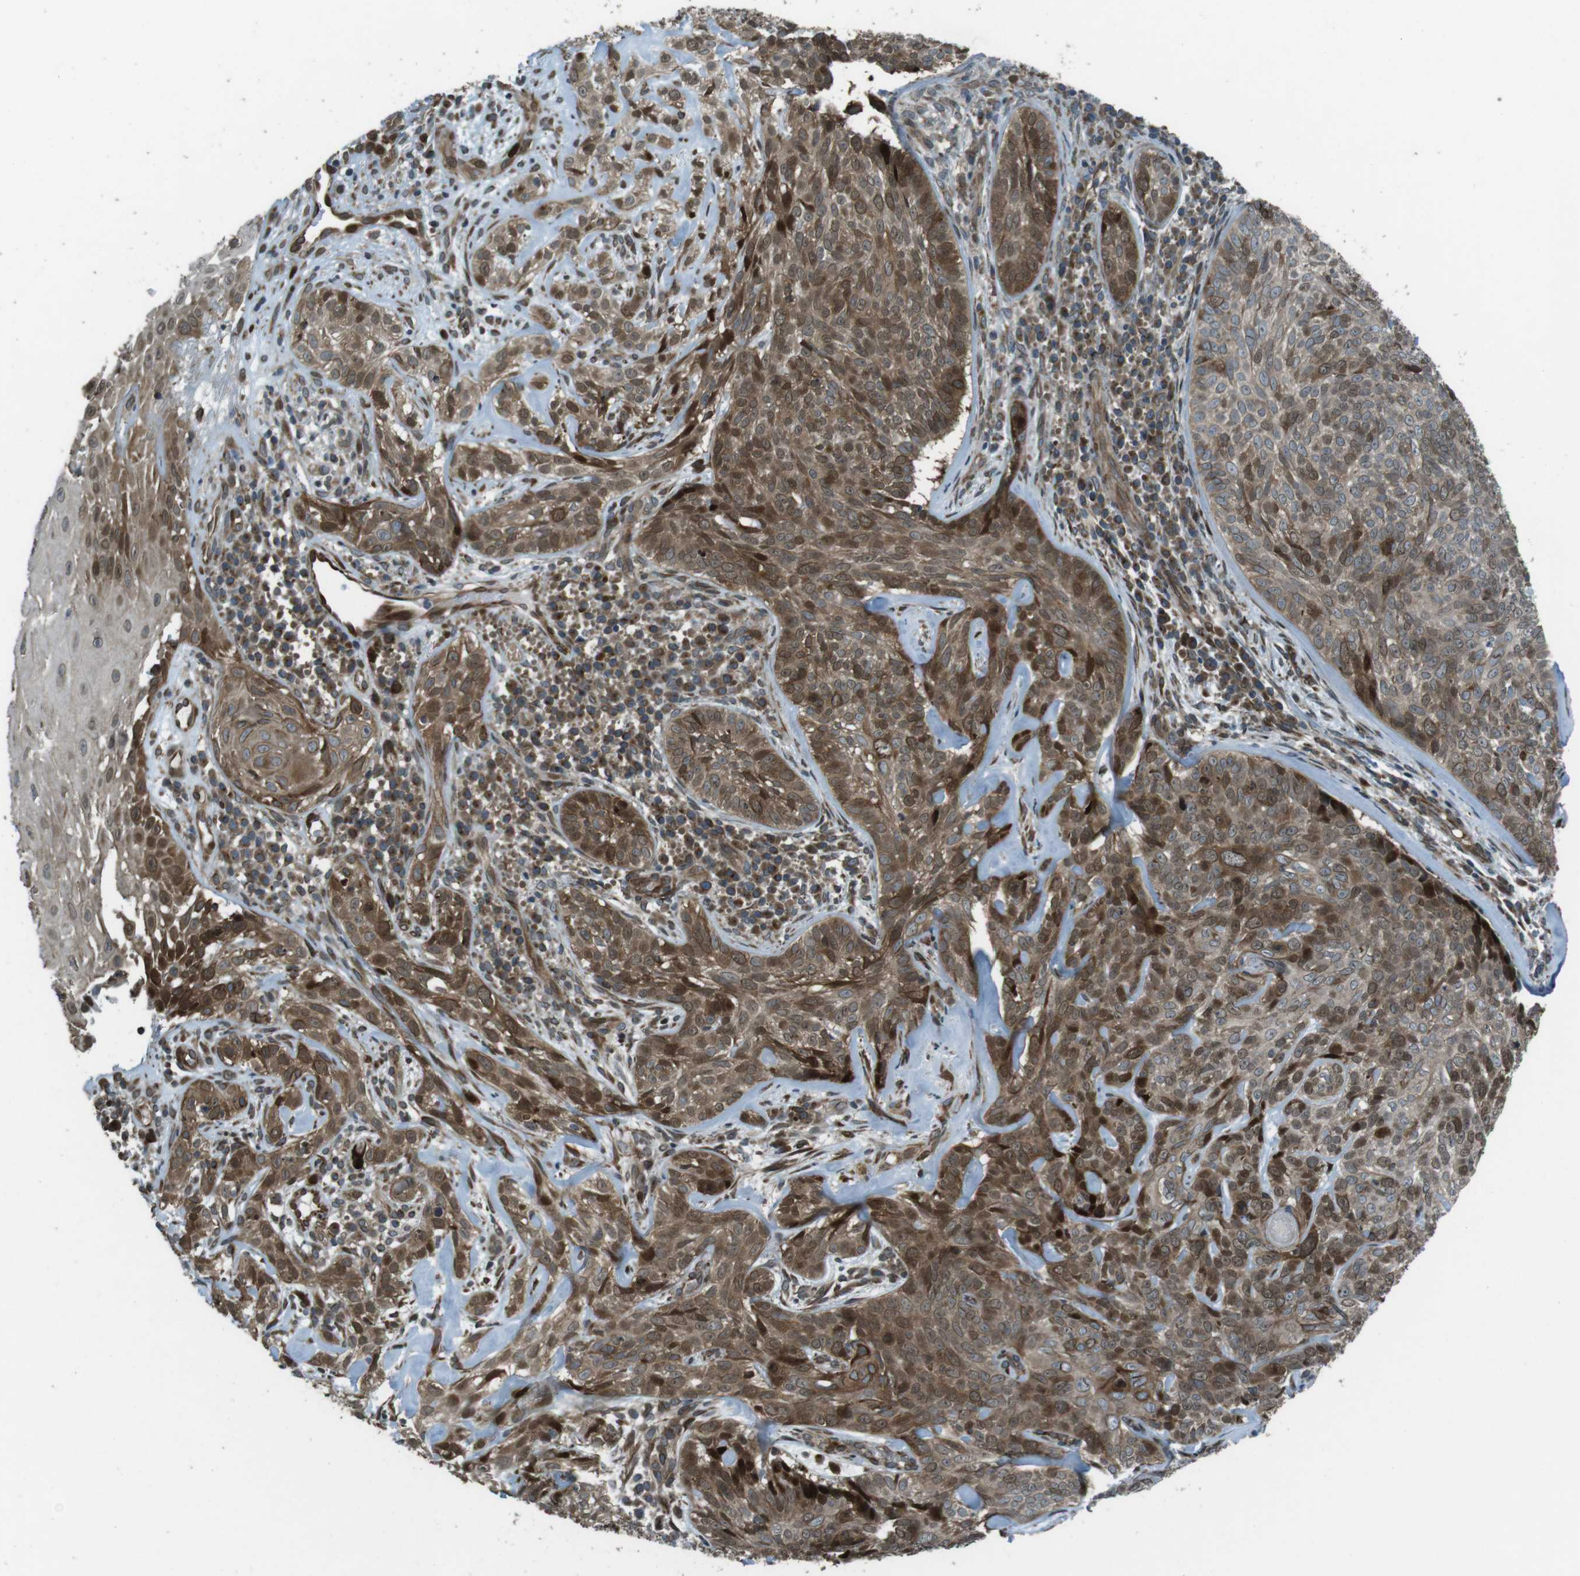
{"staining": {"intensity": "moderate", "quantity": ">75%", "location": "cytoplasmic/membranous"}, "tissue": "skin cancer", "cell_type": "Tumor cells", "image_type": "cancer", "snomed": [{"axis": "morphology", "description": "Basal cell carcinoma"}, {"axis": "topography", "description": "Skin"}], "caption": "This micrograph displays skin cancer (basal cell carcinoma) stained with immunohistochemistry to label a protein in brown. The cytoplasmic/membranous of tumor cells show moderate positivity for the protein. Nuclei are counter-stained blue.", "gene": "ZNF330", "patient": {"sex": "male", "age": 72}}